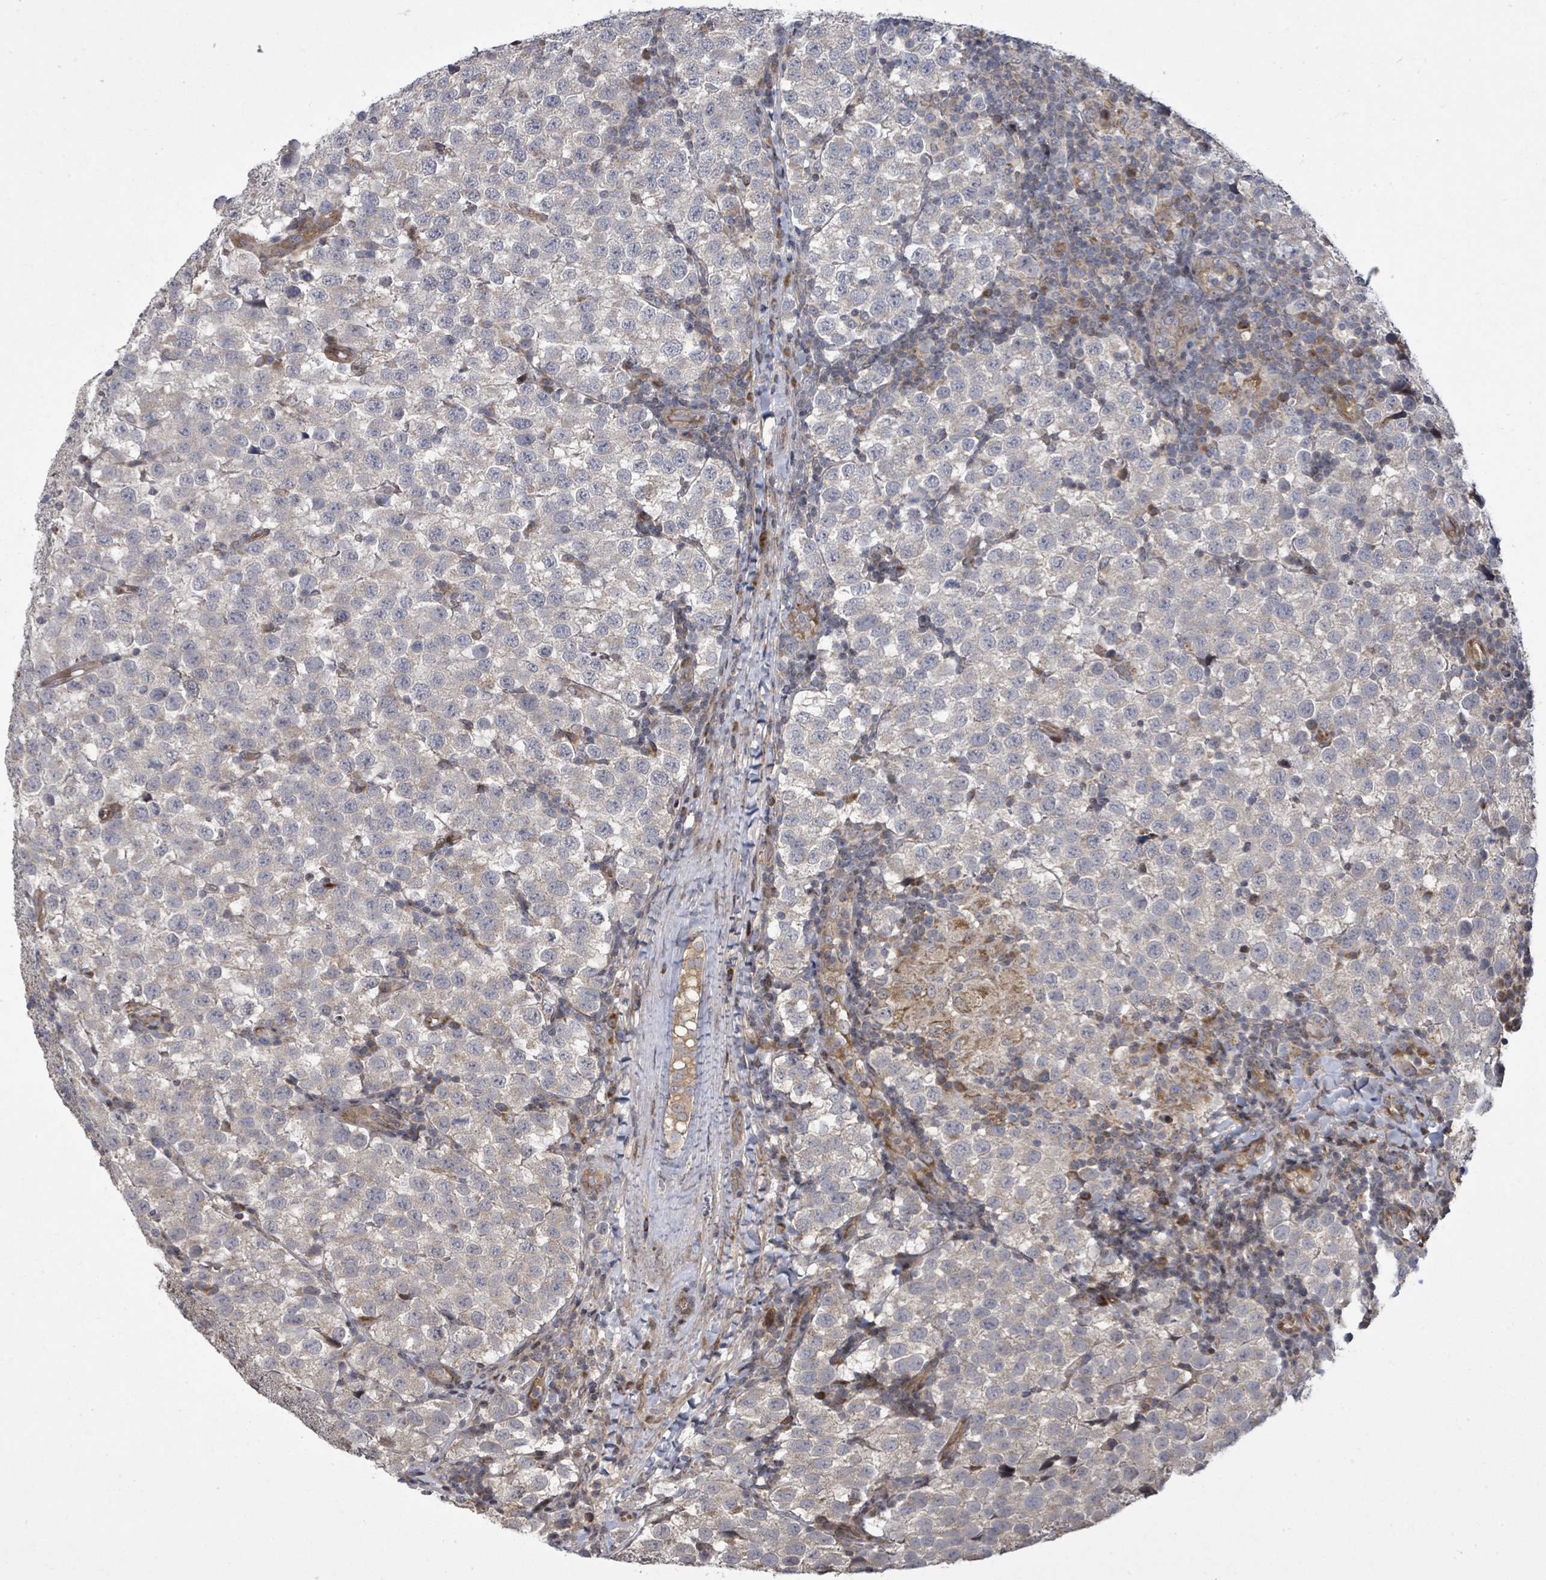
{"staining": {"intensity": "negative", "quantity": "none", "location": "none"}, "tissue": "testis cancer", "cell_type": "Tumor cells", "image_type": "cancer", "snomed": [{"axis": "morphology", "description": "Seminoma, NOS"}, {"axis": "topography", "description": "Testis"}], "caption": "Testis seminoma was stained to show a protein in brown. There is no significant positivity in tumor cells.", "gene": "KRTAP27-1", "patient": {"sex": "male", "age": 34}}